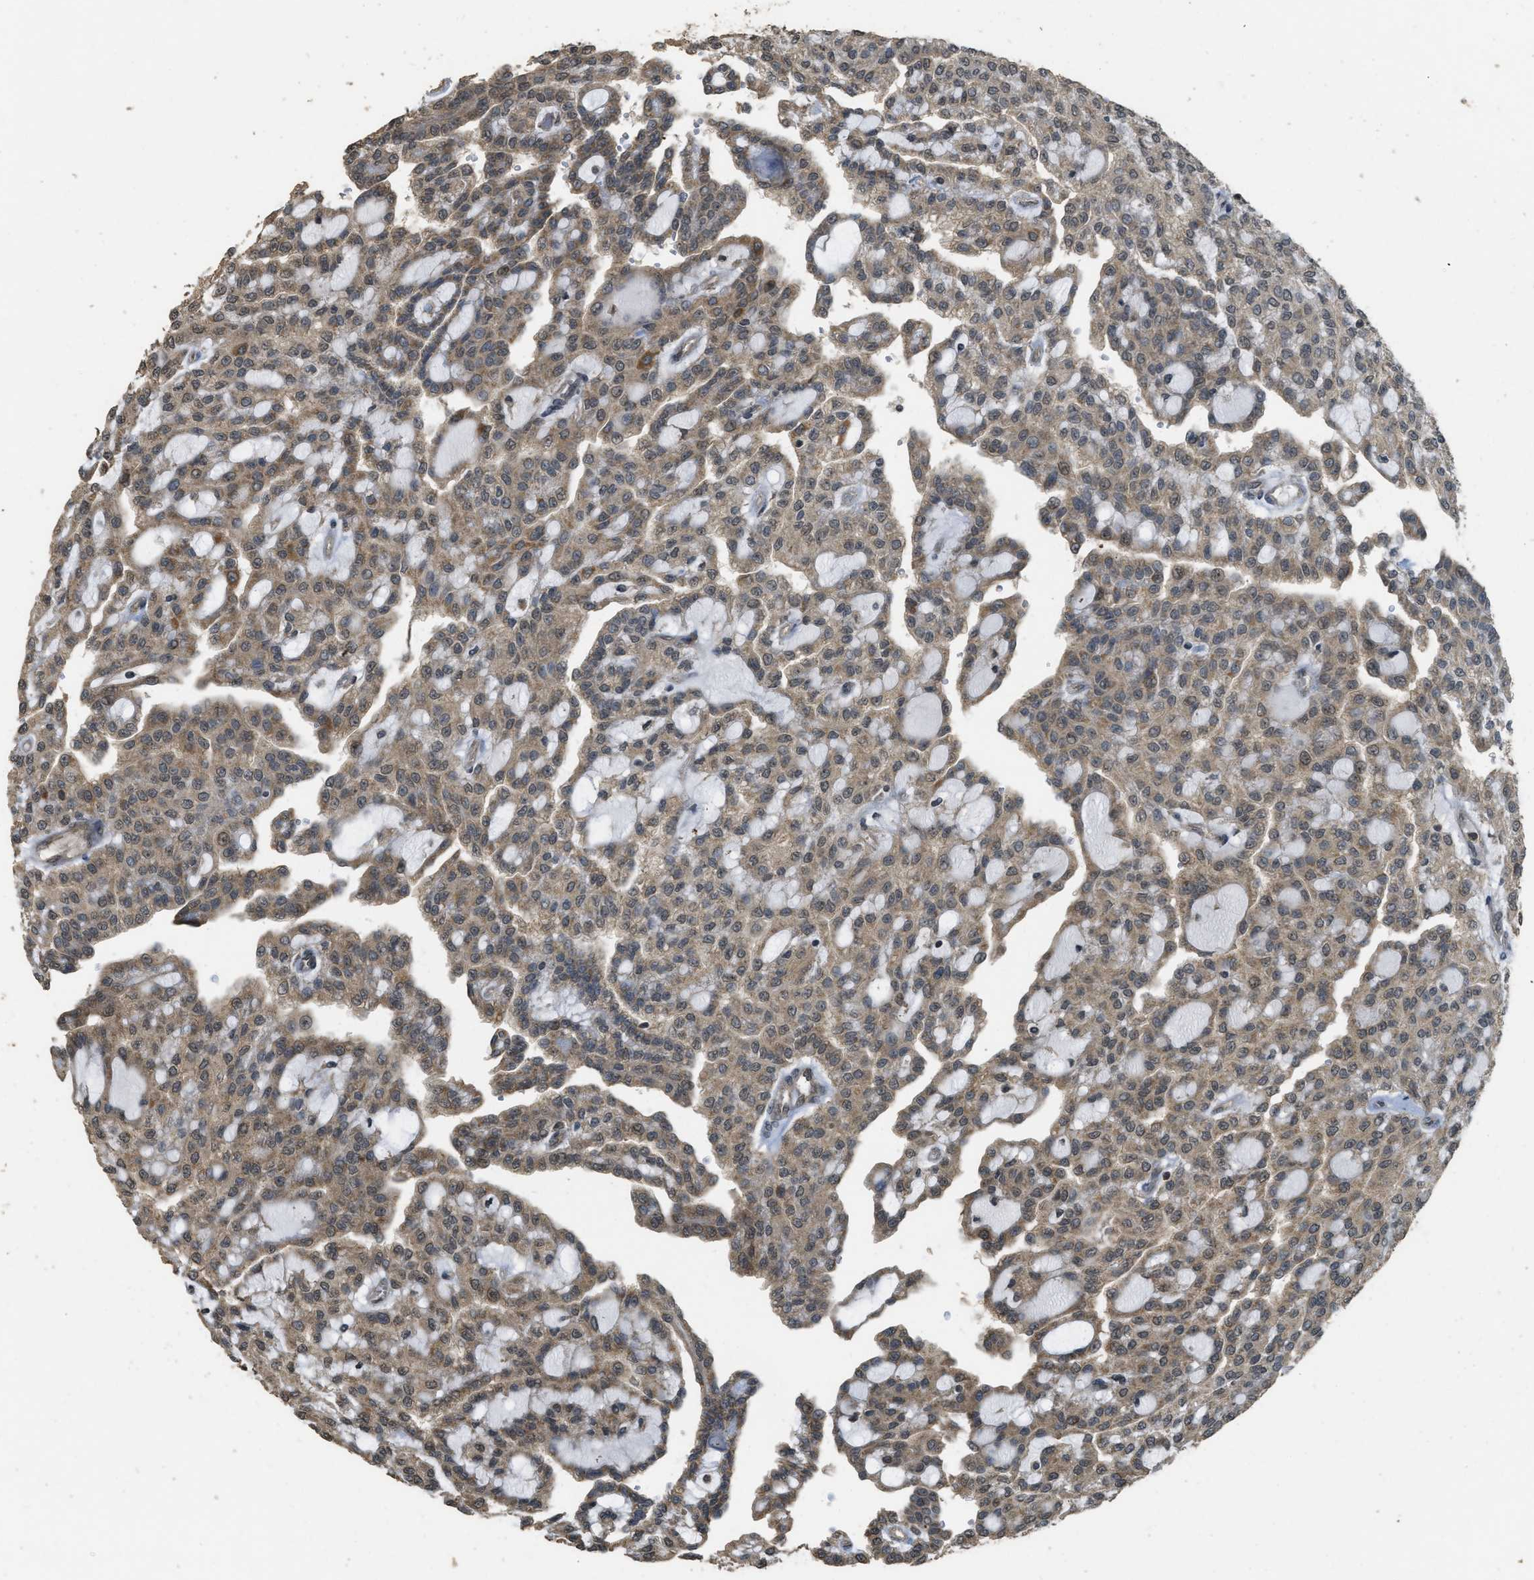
{"staining": {"intensity": "moderate", "quantity": ">75%", "location": "cytoplasmic/membranous"}, "tissue": "renal cancer", "cell_type": "Tumor cells", "image_type": "cancer", "snomed": [{"axis": "morphology", "description": "Adenocarcinoma, NOS"}, {"axis": "topography", "description": "Kidney"}], "caption": "Renal cancer (adenocarcinoma) stained with a brown dye shows moderate cytoplasmic/membranous positive positivity in about >75% of tumor cells.", "gene": "CTPS1", "patient": {"sex": "male", "age": 63}}